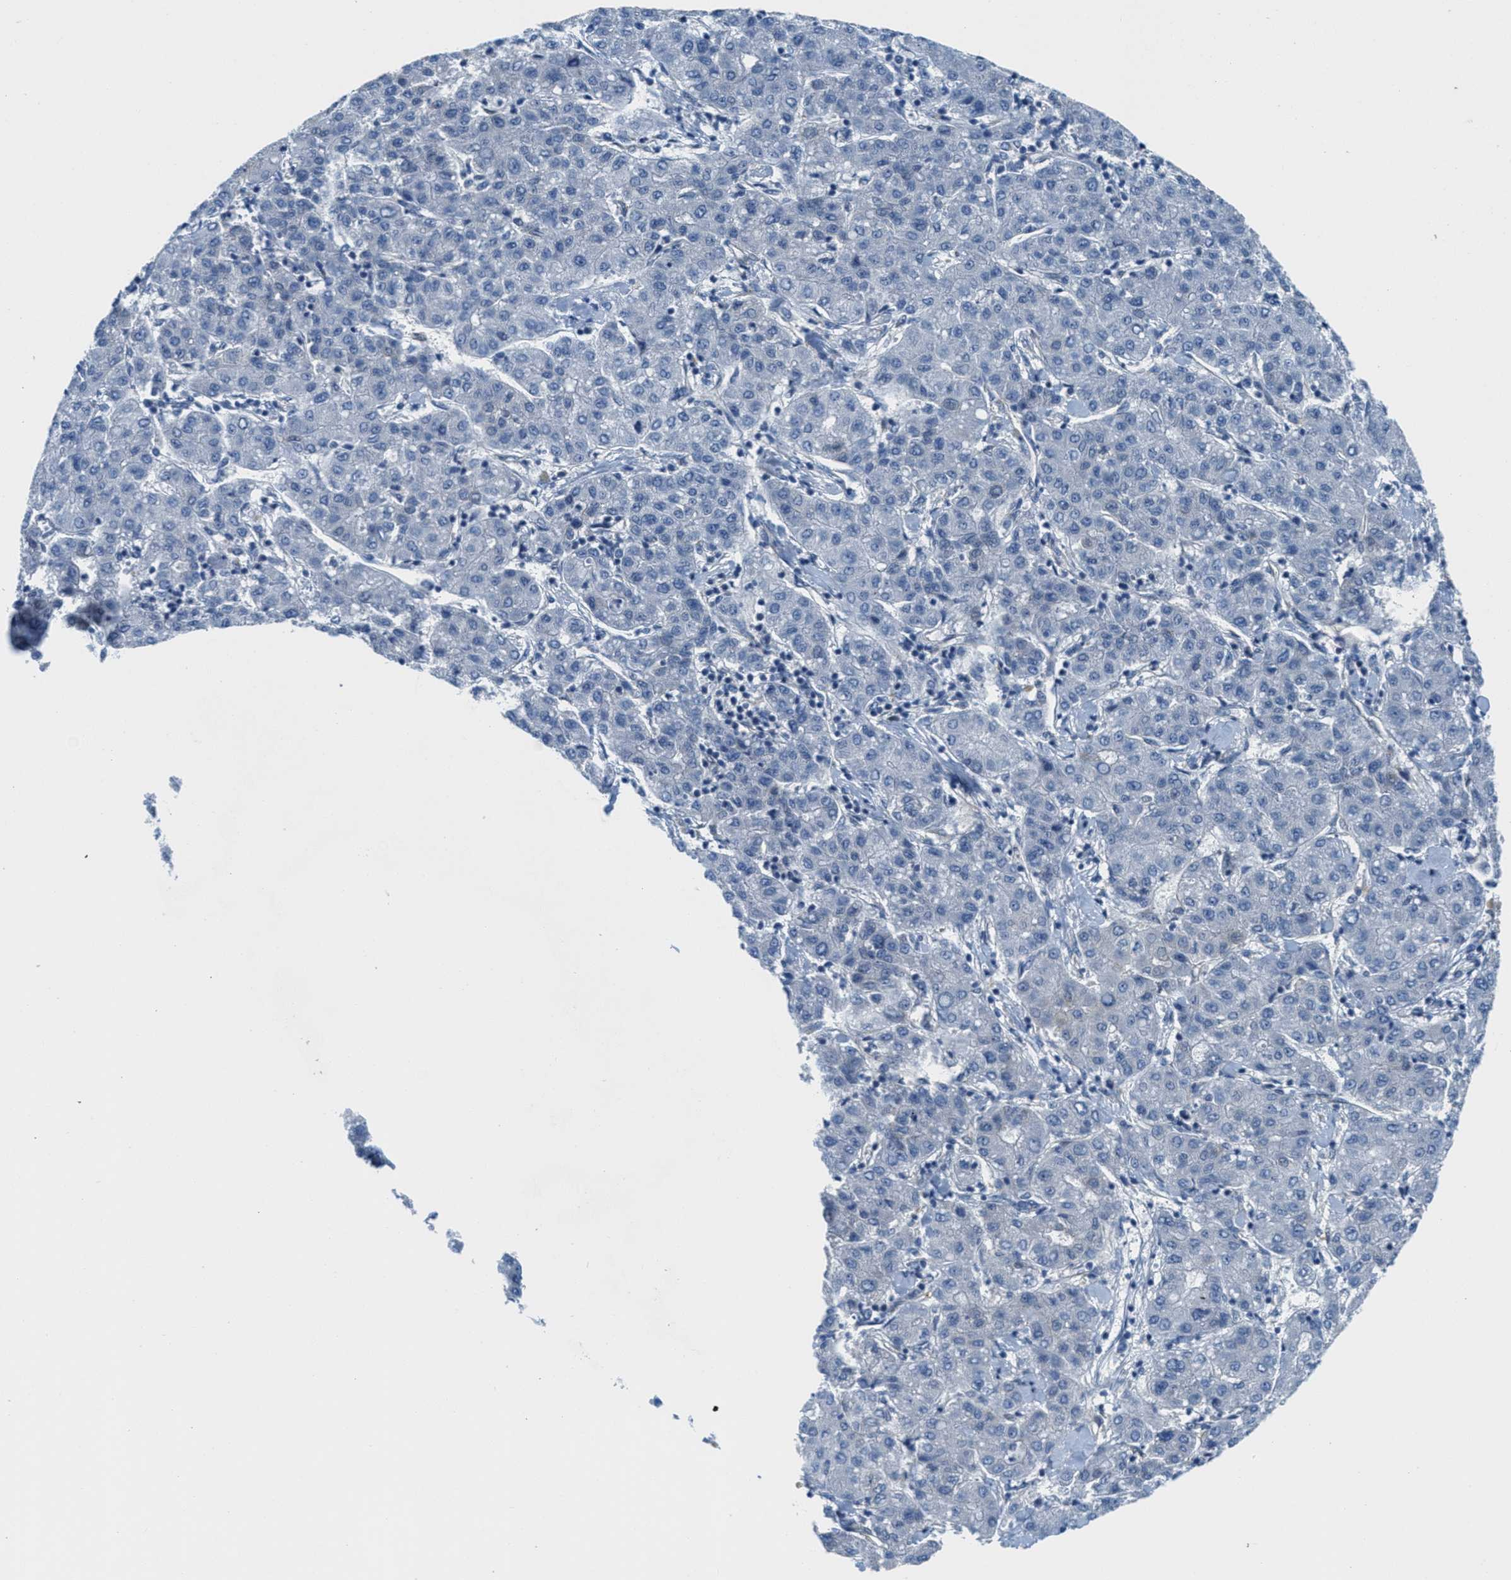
{"staining": {"intensity": "negative", "quantity": "none", "location": "none"}, "tissue": "liver cancer", "cell_type": "Tumor cells", "image_type": "cancer", "snomed": [{"axis": "morphology", "description": "Carcinoma, Hepatocellular, NOS"}, {"axis": "topography", "description": "Liver"}], "caption": "High power microscopy histopathology image of an immunohistochemistry (IHC) histopathology image of liver cancer (hepatocellular carcinoma), revealing no significant positivity in tumor cells.", "gene": "MAPRE2", "patient": {"sex": "male", "age": 65}}